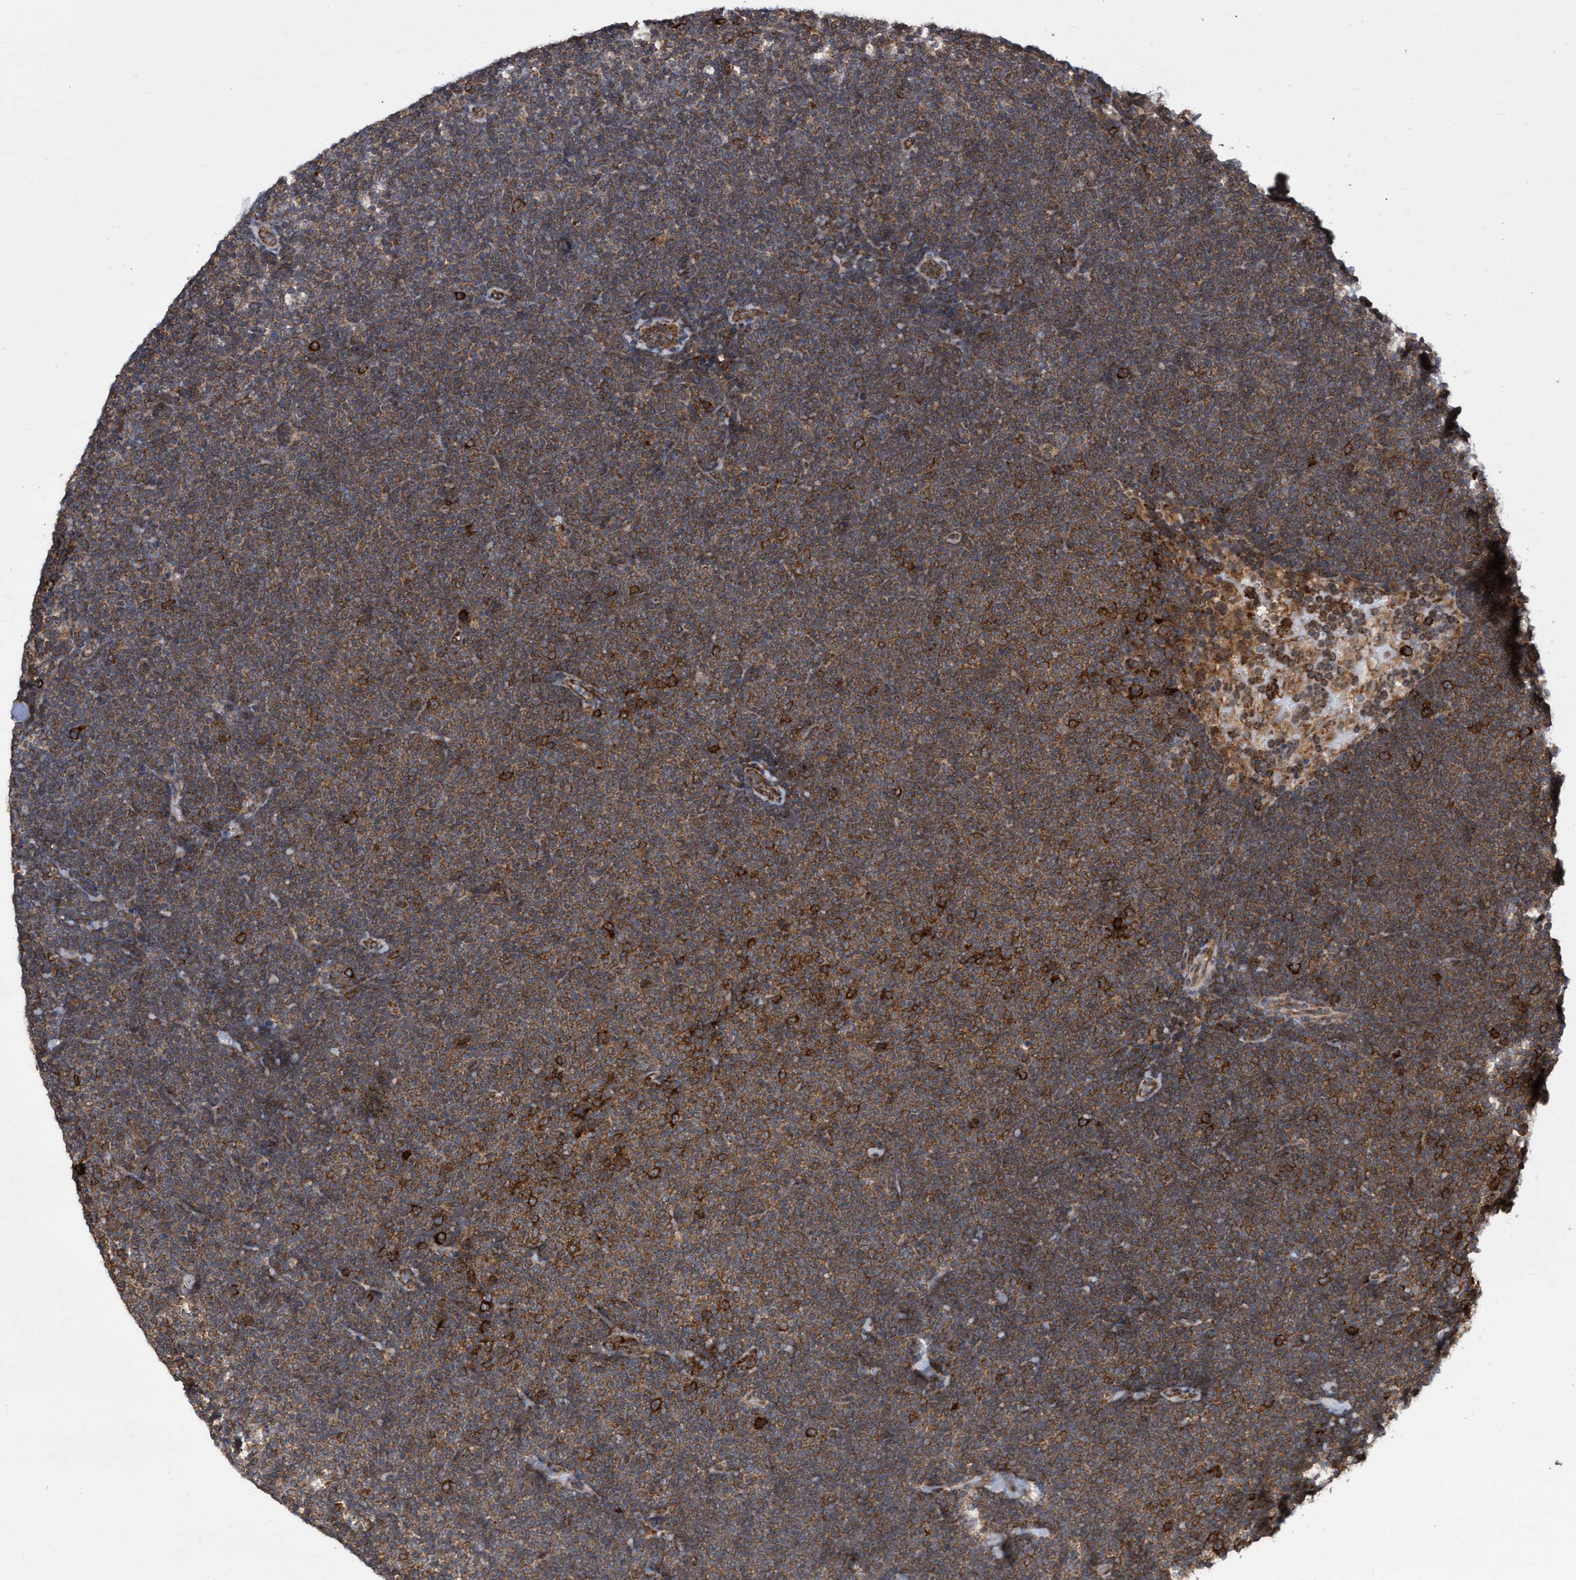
{"staining": {"intensity": "moderate", "quantity": ">75%", "location": "cytoplasmic/membranous"}, "tissue": "lymphoma", "cell_type": "Tumor cells", "image_type": "cancer", "snomed": [{"axis": "morphology", "description": "Malignant lymphoma, non-Hodgkin's type, Low grade"}, {"axis": "topography", "description": "Lymph node"}], "caption": "Immunohistochemistry (IHC) photomicrograph of low-grade malignant lymphoma, non-Hodgkin's type stained for a protein (brown), which displays medium levels of moderate cytoplasmic/membranous staining in about >75% of tumor cells.", "gene": "ABCF2", "patient": {"sex": "female", "age": 53}}